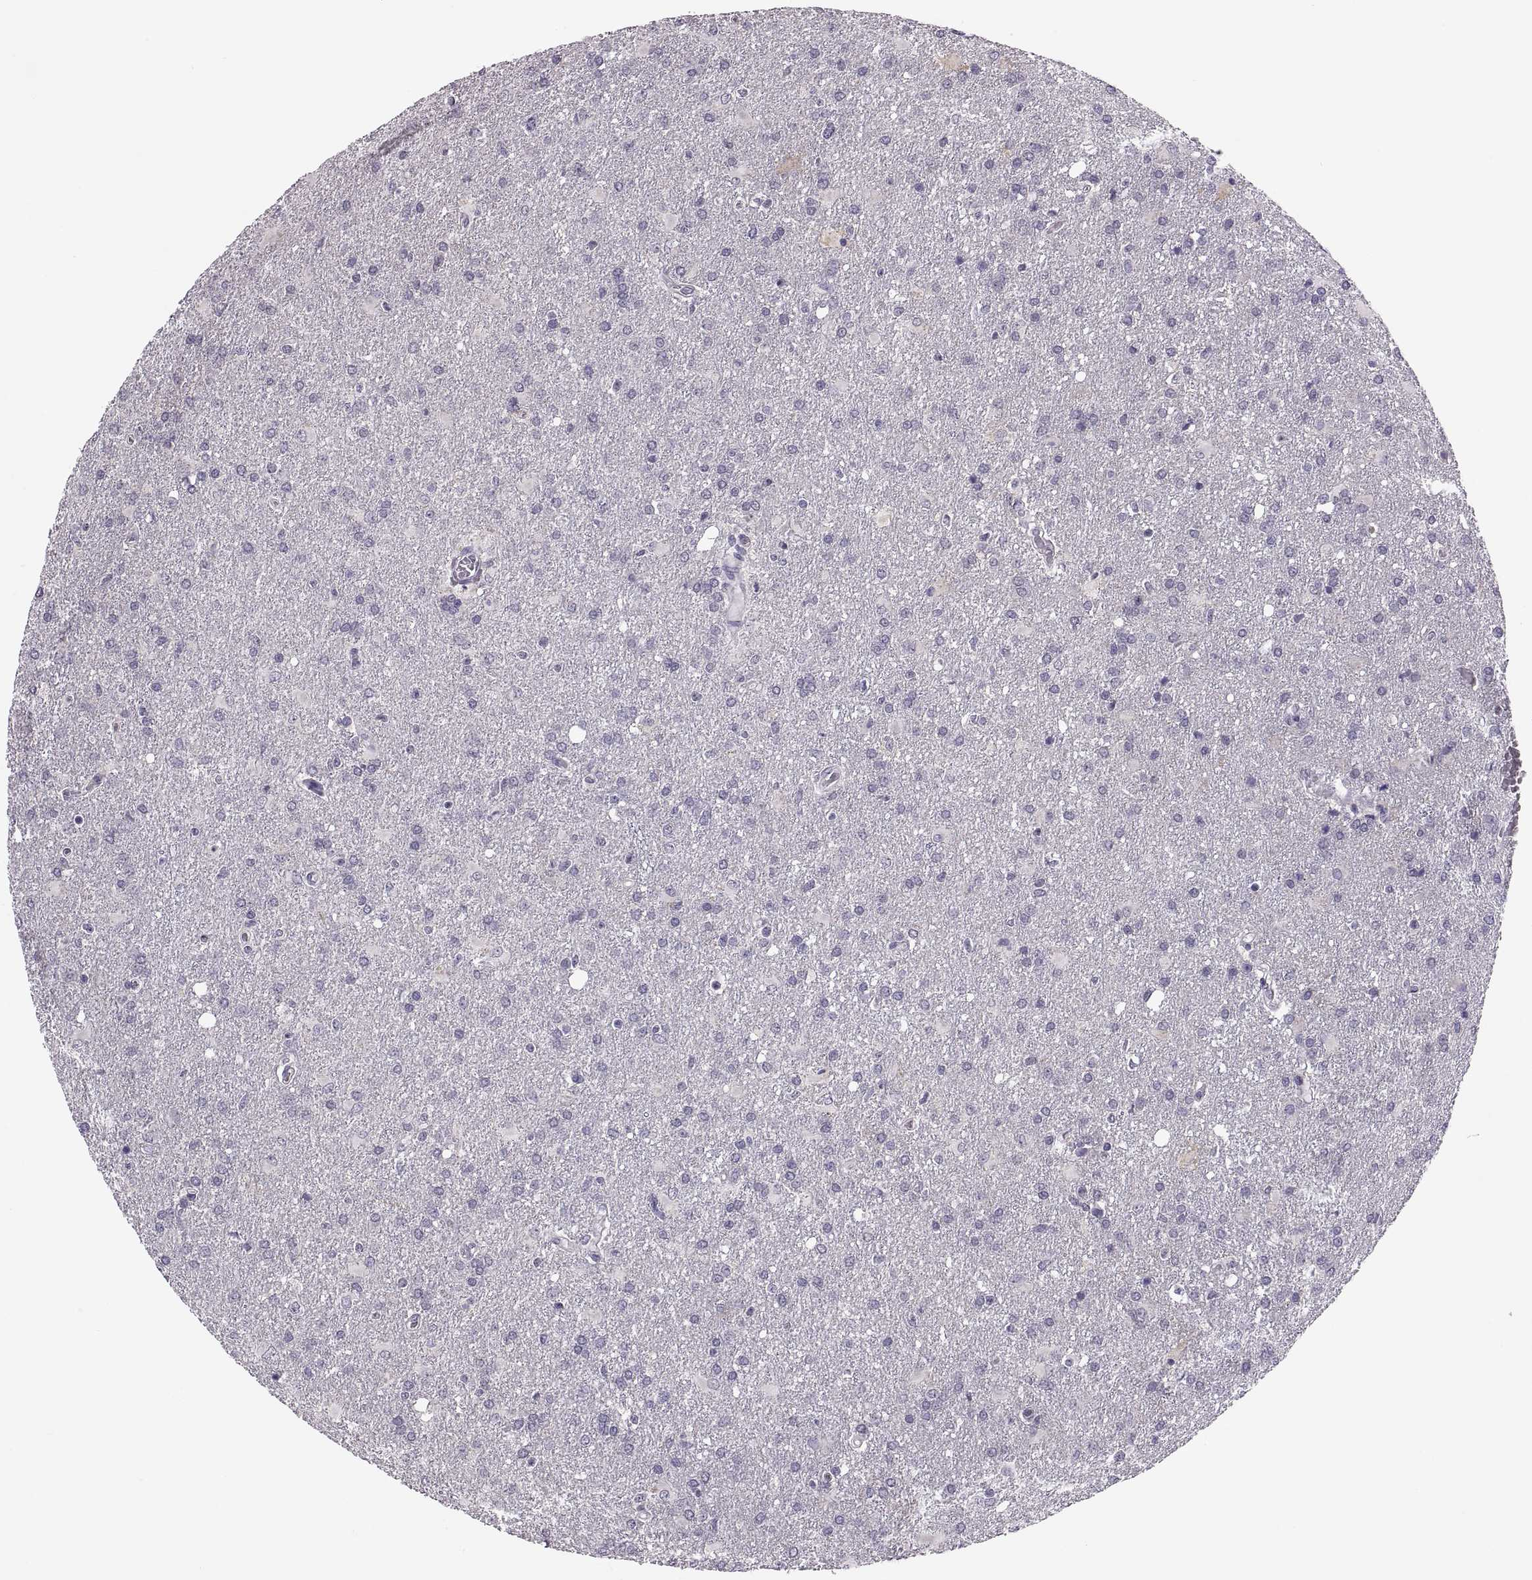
{"staining": {"intensity": "negative", "quantity": "none", "location": "none"}, "tissue": "glioma", "cell_type": "Tumor cells", "image_type": "cancer", "snomed": [{"axis": "morphology", "description": "Glioma, malignant, High grade"}, {"axis": "topography", "description": "Brain"}], "caption": "Immunohistochemistry image of human glioma stained for a protein (brown), which demonstrates no expression in tumor cells. The staining was performed using DAB to visualize the protein expression in brown, while the nuclei were stained in blue with hematoxylin (Magnification: 20x).", "gene": "ADH6", "patient": {"sex": "male", "age": 68}}